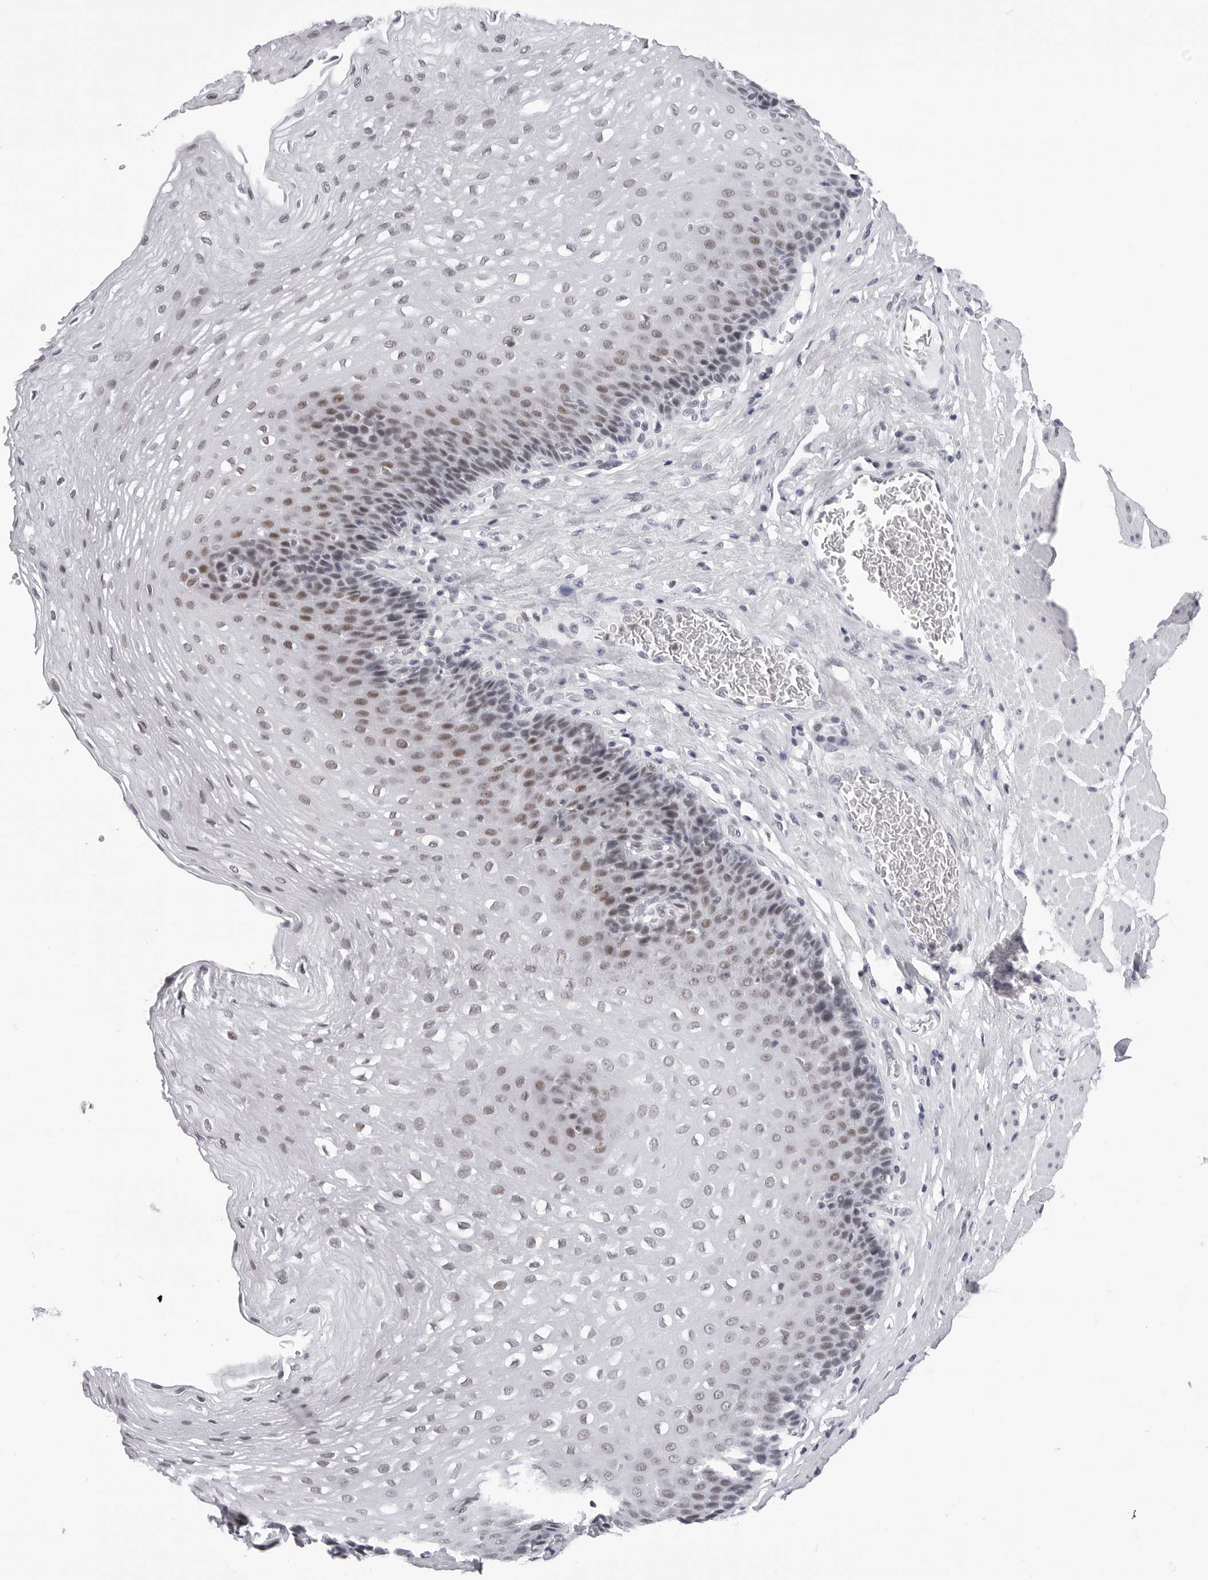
{"staining": {"intensity": "moderate", "quantity": "<25%", "location": "nuclear"}, "tissue": "esophagus", "cell_type": "Squamous epithelial cells", "image_type": "normal", "snomed": [{"axis": "morphology", "description": "Normal tissue, NOS"}, {"axis": "topography", "description": "Esophagus"}], "caption": "Protein staining reveals moderate nuclear positivity in approximately <25% of squamous epithelial cells in benign esophagus.", "gene": "SF3B4", "patient": {"sex": "female", "age": 66}}